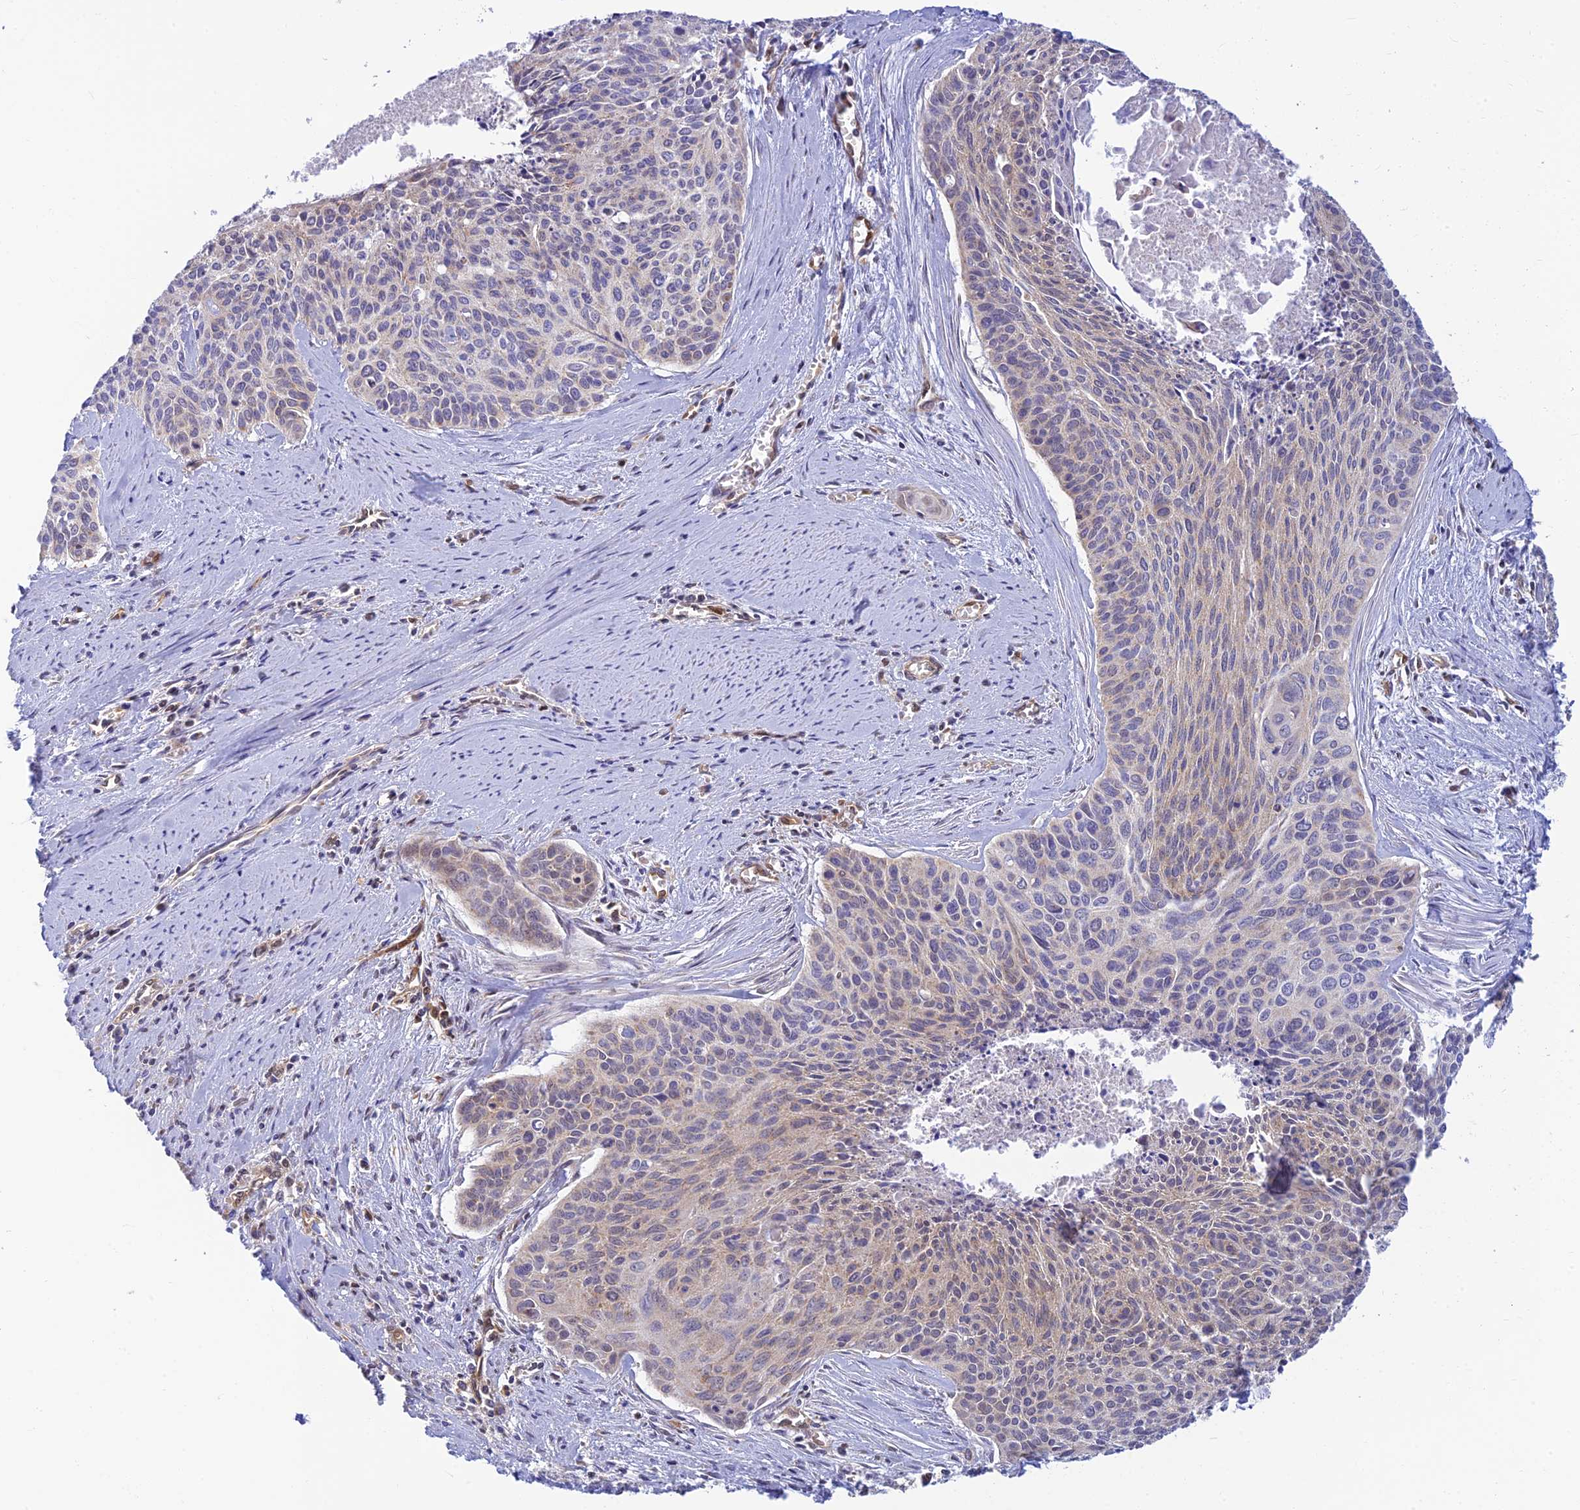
{"staining": {"intensity": "weak", "quantity": "<25%", "location": "cytoplasmic/membranous"}, "tissue": "cervical cancer", "cell_type": "Tumor cells", "image_type": "cancer", "snomed": [{"axis": "morphology", "description": "Squamous cell carcinoma, NOS"}, {"axis": "topography", "description": "Cervix"}], "caption": "This is a image of immunohistochemistry staining of cervical cancer (squamous cell carcinoma), which shows no expression in tumor cells.", "gene": "LYSMD2", "patient": {"sex": "female", "age": 55}}